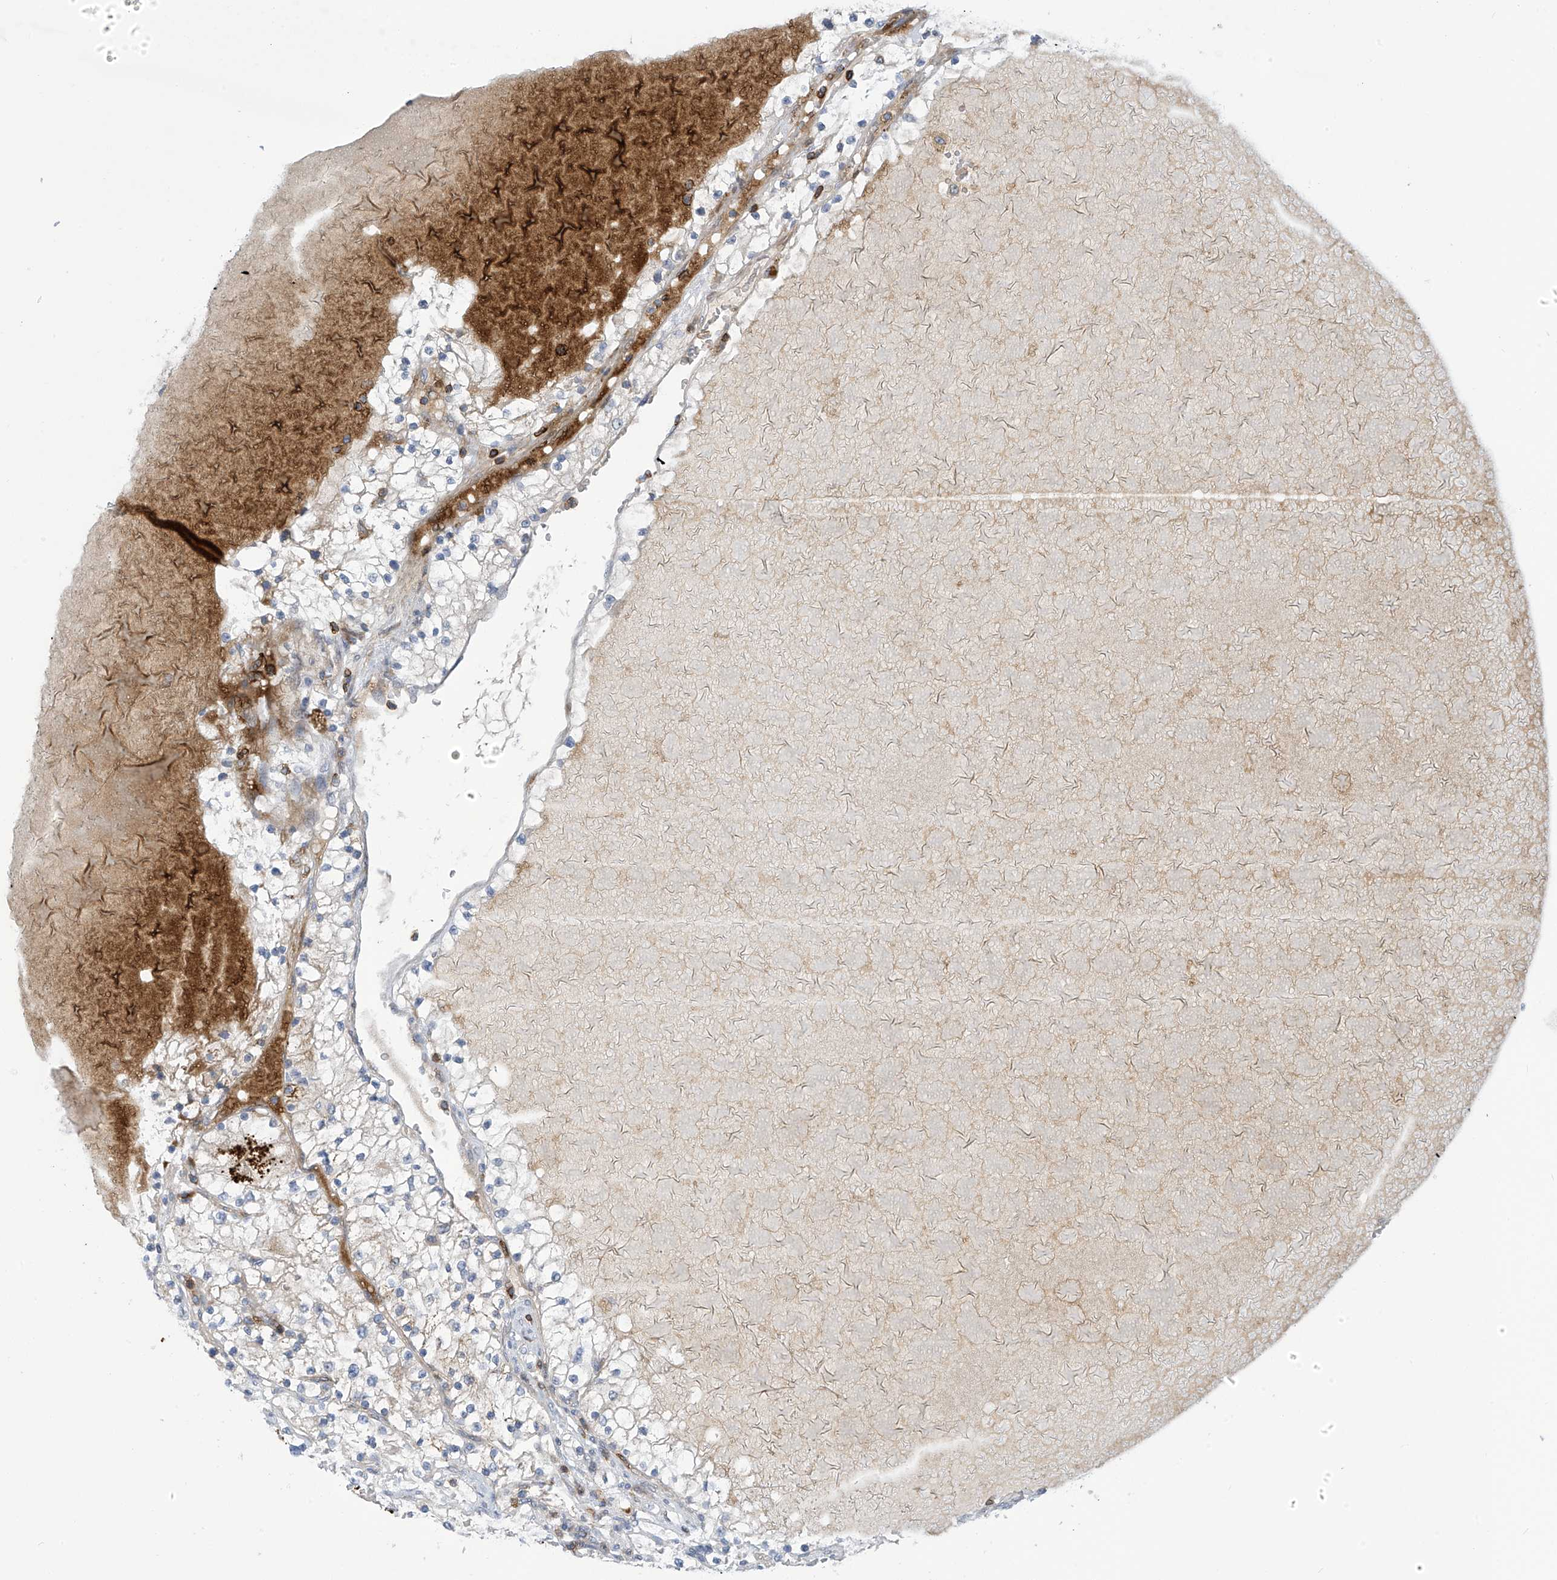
{"staining": {"intensity": "negative", "quantity": "none", "location": "none"}, "tissue": "renal cancer", "cell_type": "Tumor cells", "image_type": "cancer", "snomed": [{"axis": "morphology", "description": "Normal tissue, NOS"}, {"axis": "morphology", "description": "Adenocarcinoma, NOS"}, {"axis": "topography", "description": "Kidney"}], "caption": "The photomicrograph demonstrates no significant staining in tumor cells of renal cancer.", "gene": "IBA57", "patient": {"sex": "male", "age": 68}}